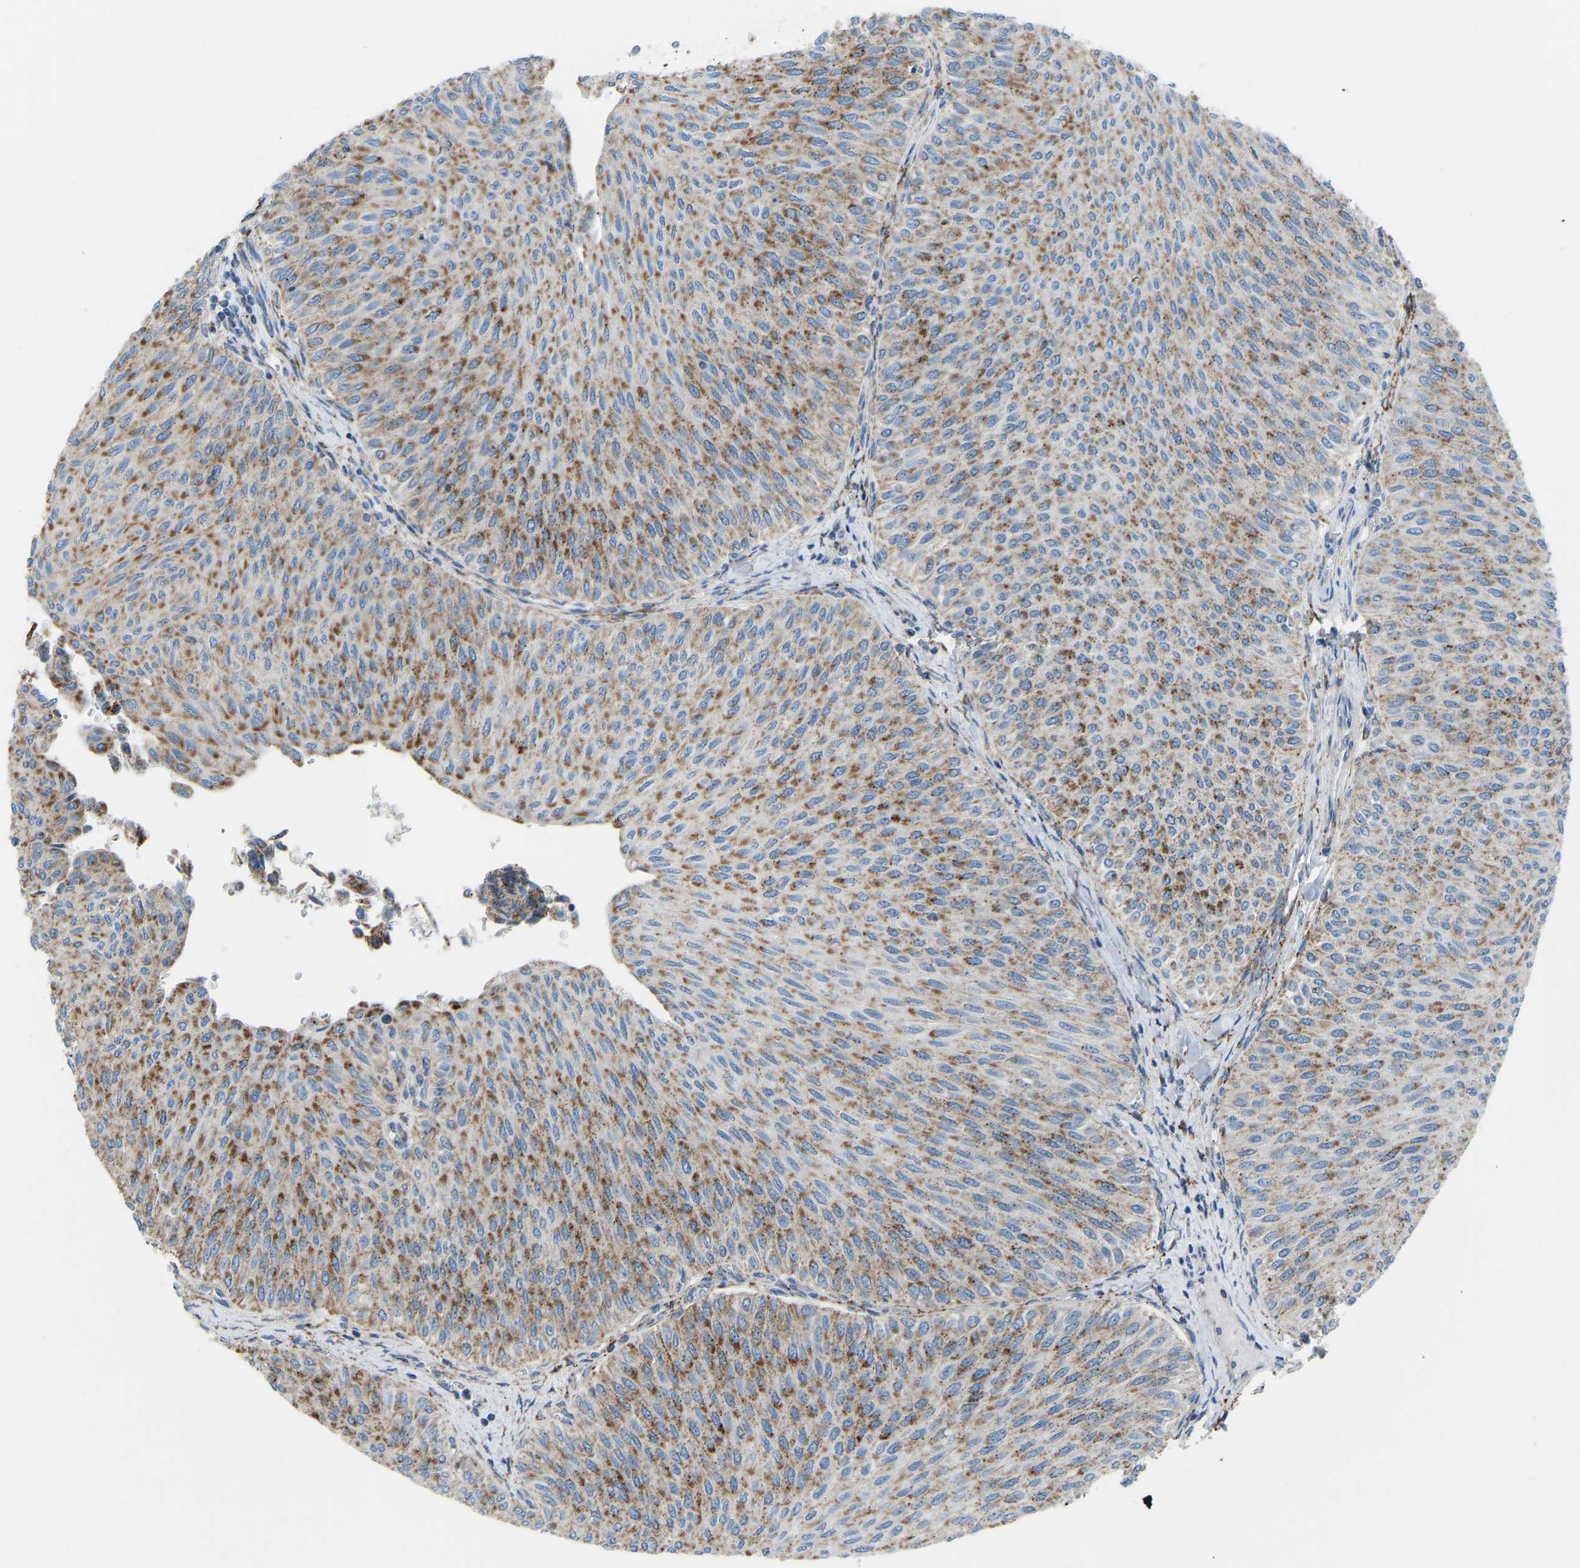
{"staining": {"intensity": "moderate", "quantity": ">75%", "location": "cytoplasmic/membranous"}, "tissue": "urothelial cancer", "cell_type": "Tumor cells", "image_type": "cancer", "snomed": [{"axis": "morphology", "description": "Urothelial carcinoma, Low grade"}, {"axis": "topography", "description": "Urinary bladder"}], "caption": "Urothelial carcinoma (low-grade) was stained to show a protein in brown. There is medium levels of moderate cytoplasmic/membranous expression in approximately >75% of tumor cells.", "gene": "SMIM20", "patient": {"sex": "male", "age": 78}}